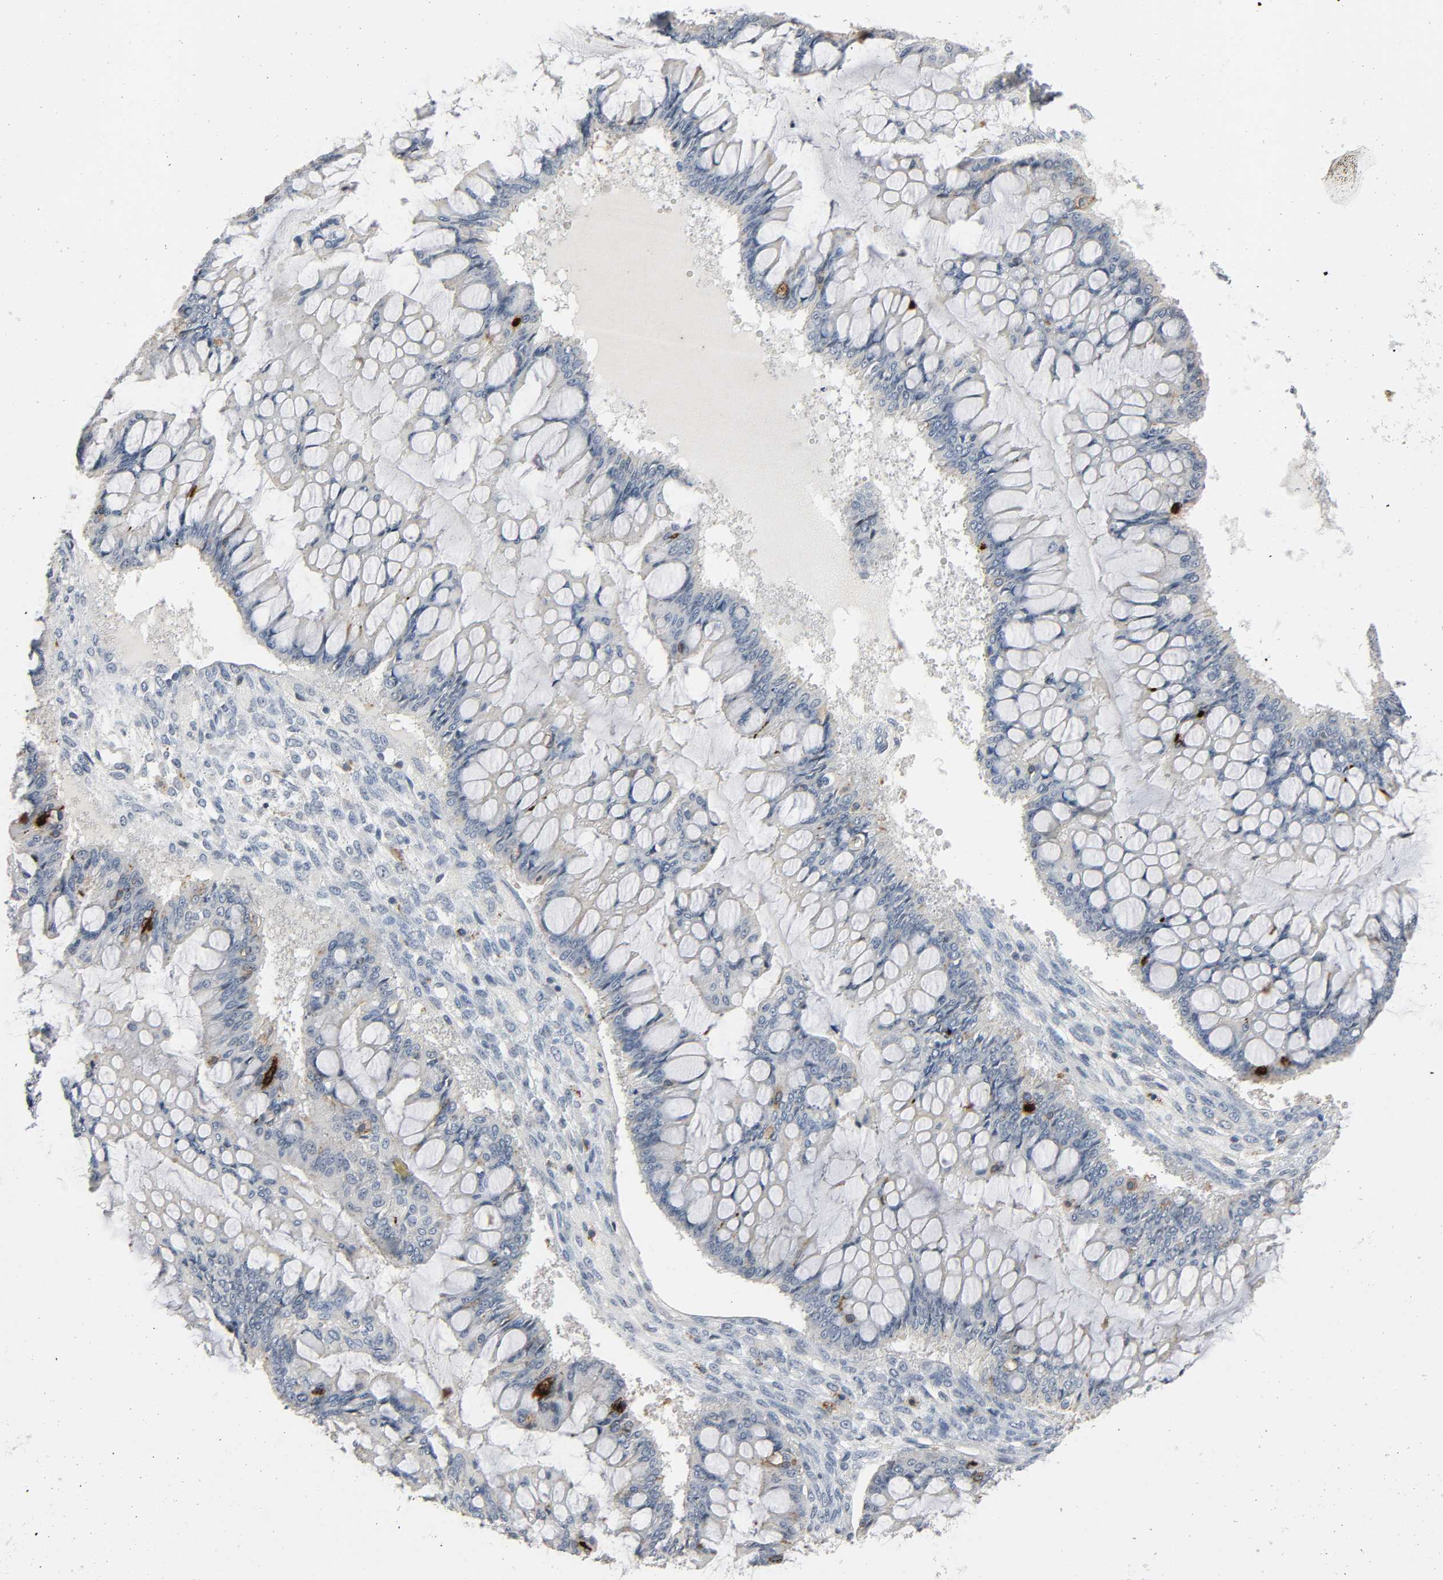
{"staining": {"intensity": "strong", "quantity": "<25%", "location": "cytoplasmic/membranous"}, "tissue": "ovarian cancer", "cell_type": "Tumor cells", "image_type": "cancer", "snomed": [{"axis": "morphology", "description": "Cystadenocarcinoma, mucinous, NOS"}, {"axis": "topography", "description": "Ovary"}], "caption": "Ovarian cancer was stained to show a protein in brown. There is medium levels of strong cytoplasmic/membranous staining in about <25% of tumor cells.", "gene": "CD4", "patient": {"sex": "female", "age": 73}}